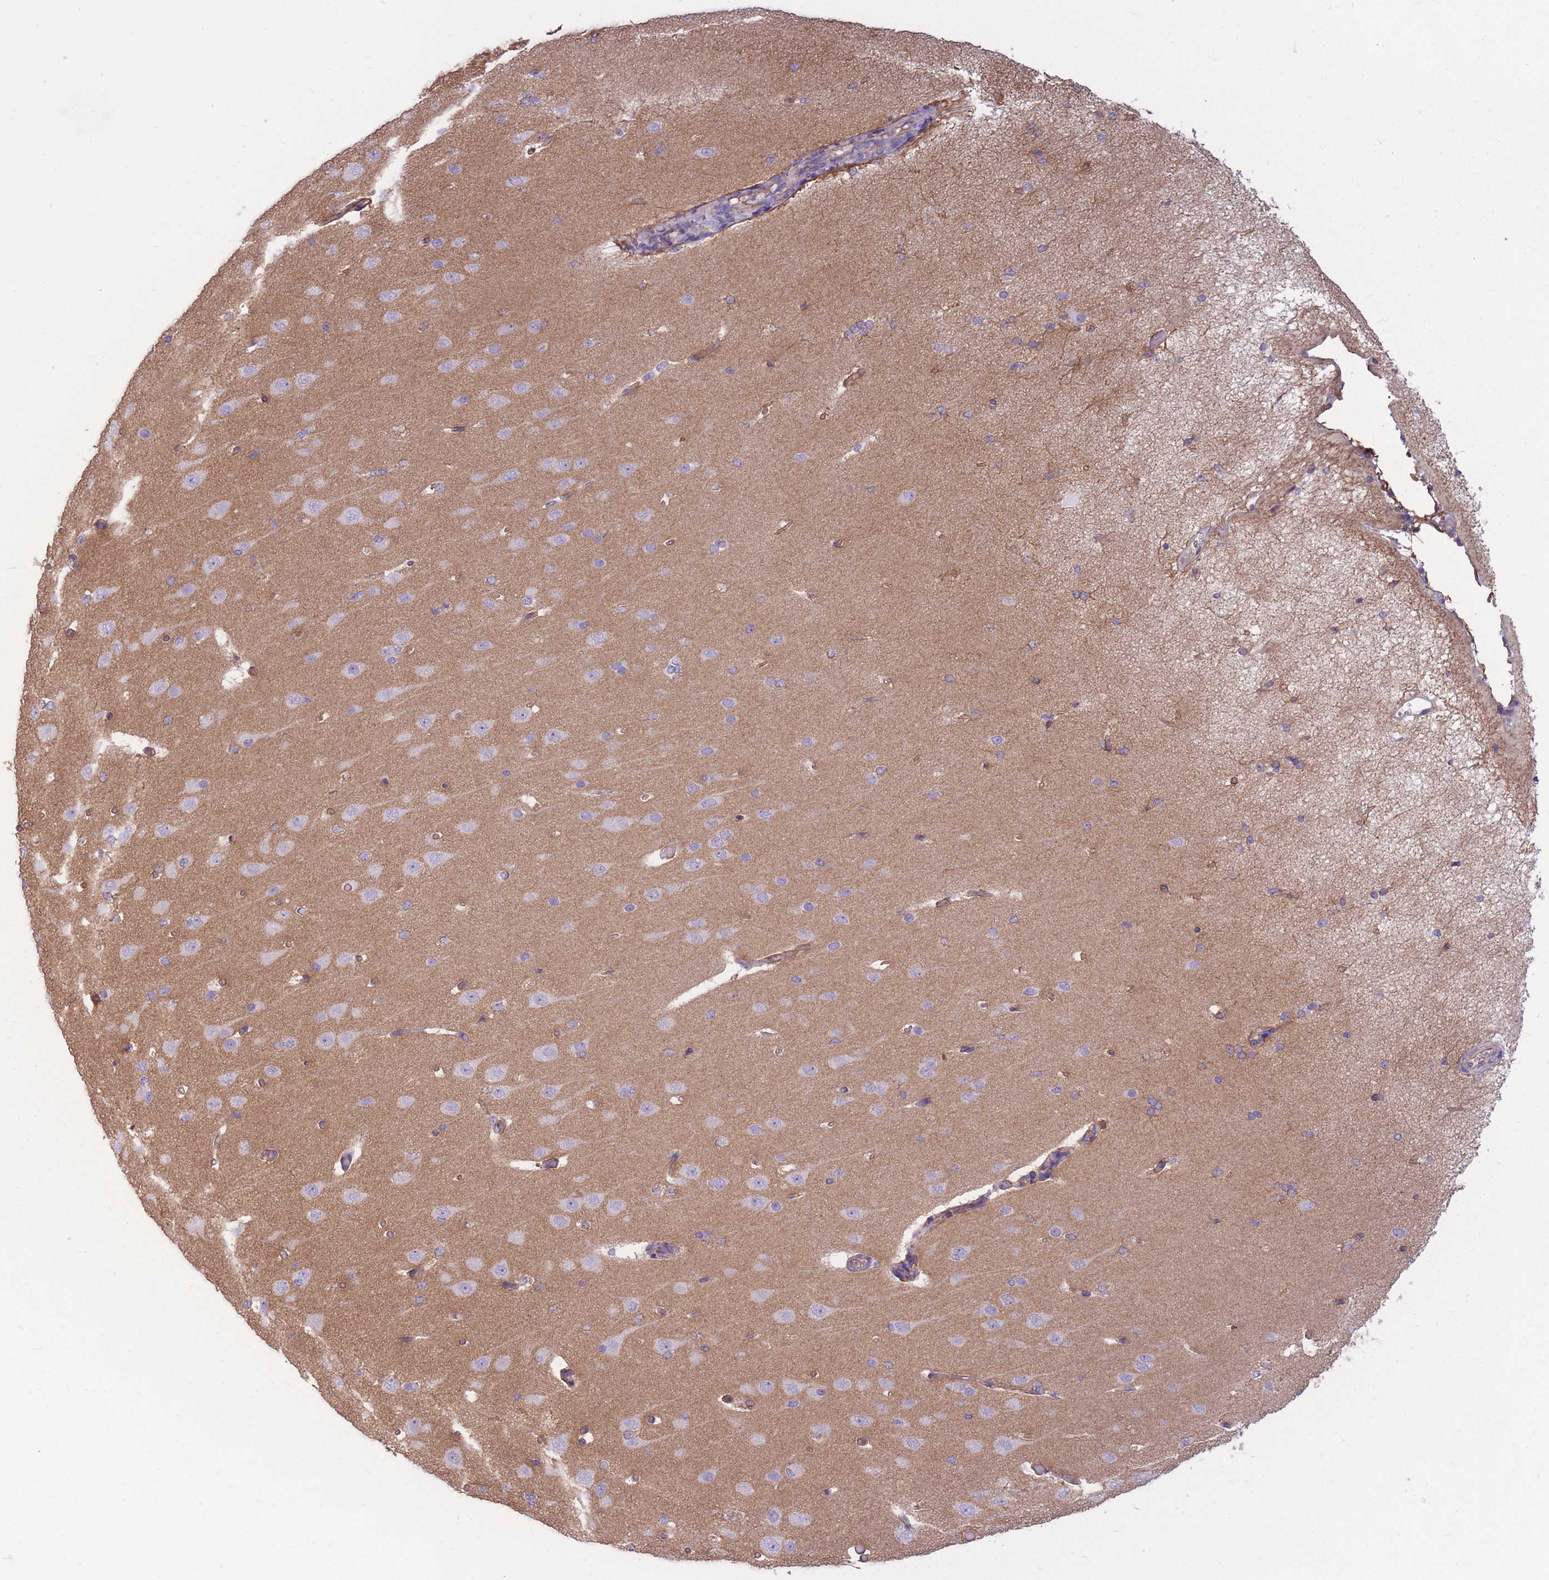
{"staining": {"intensity": "moderate", "quantity": ">75%", "location": "cytoplasmic/membranous"}, "tissue": "cerebral cortex", "cell_type": "Endothelial cells", "image_type": "normal", "snomed": [{"axis": "morphology", "description": "Normal tissue, NOS"}, {"axis": "morphology", "description": "Inflammation, NOS"}, {"axis": "topography", "description": "Cerebral cortex"}], "caption": "The histopathology image demonstrates immunohistochemical staining of normal cerebral cortex. There is moderate cytoplasmic/membranous expression is identified in approximately >75% of endothelial cells.", "gene": "ADD1", "patient": {"sex": "male", "age": 6}}